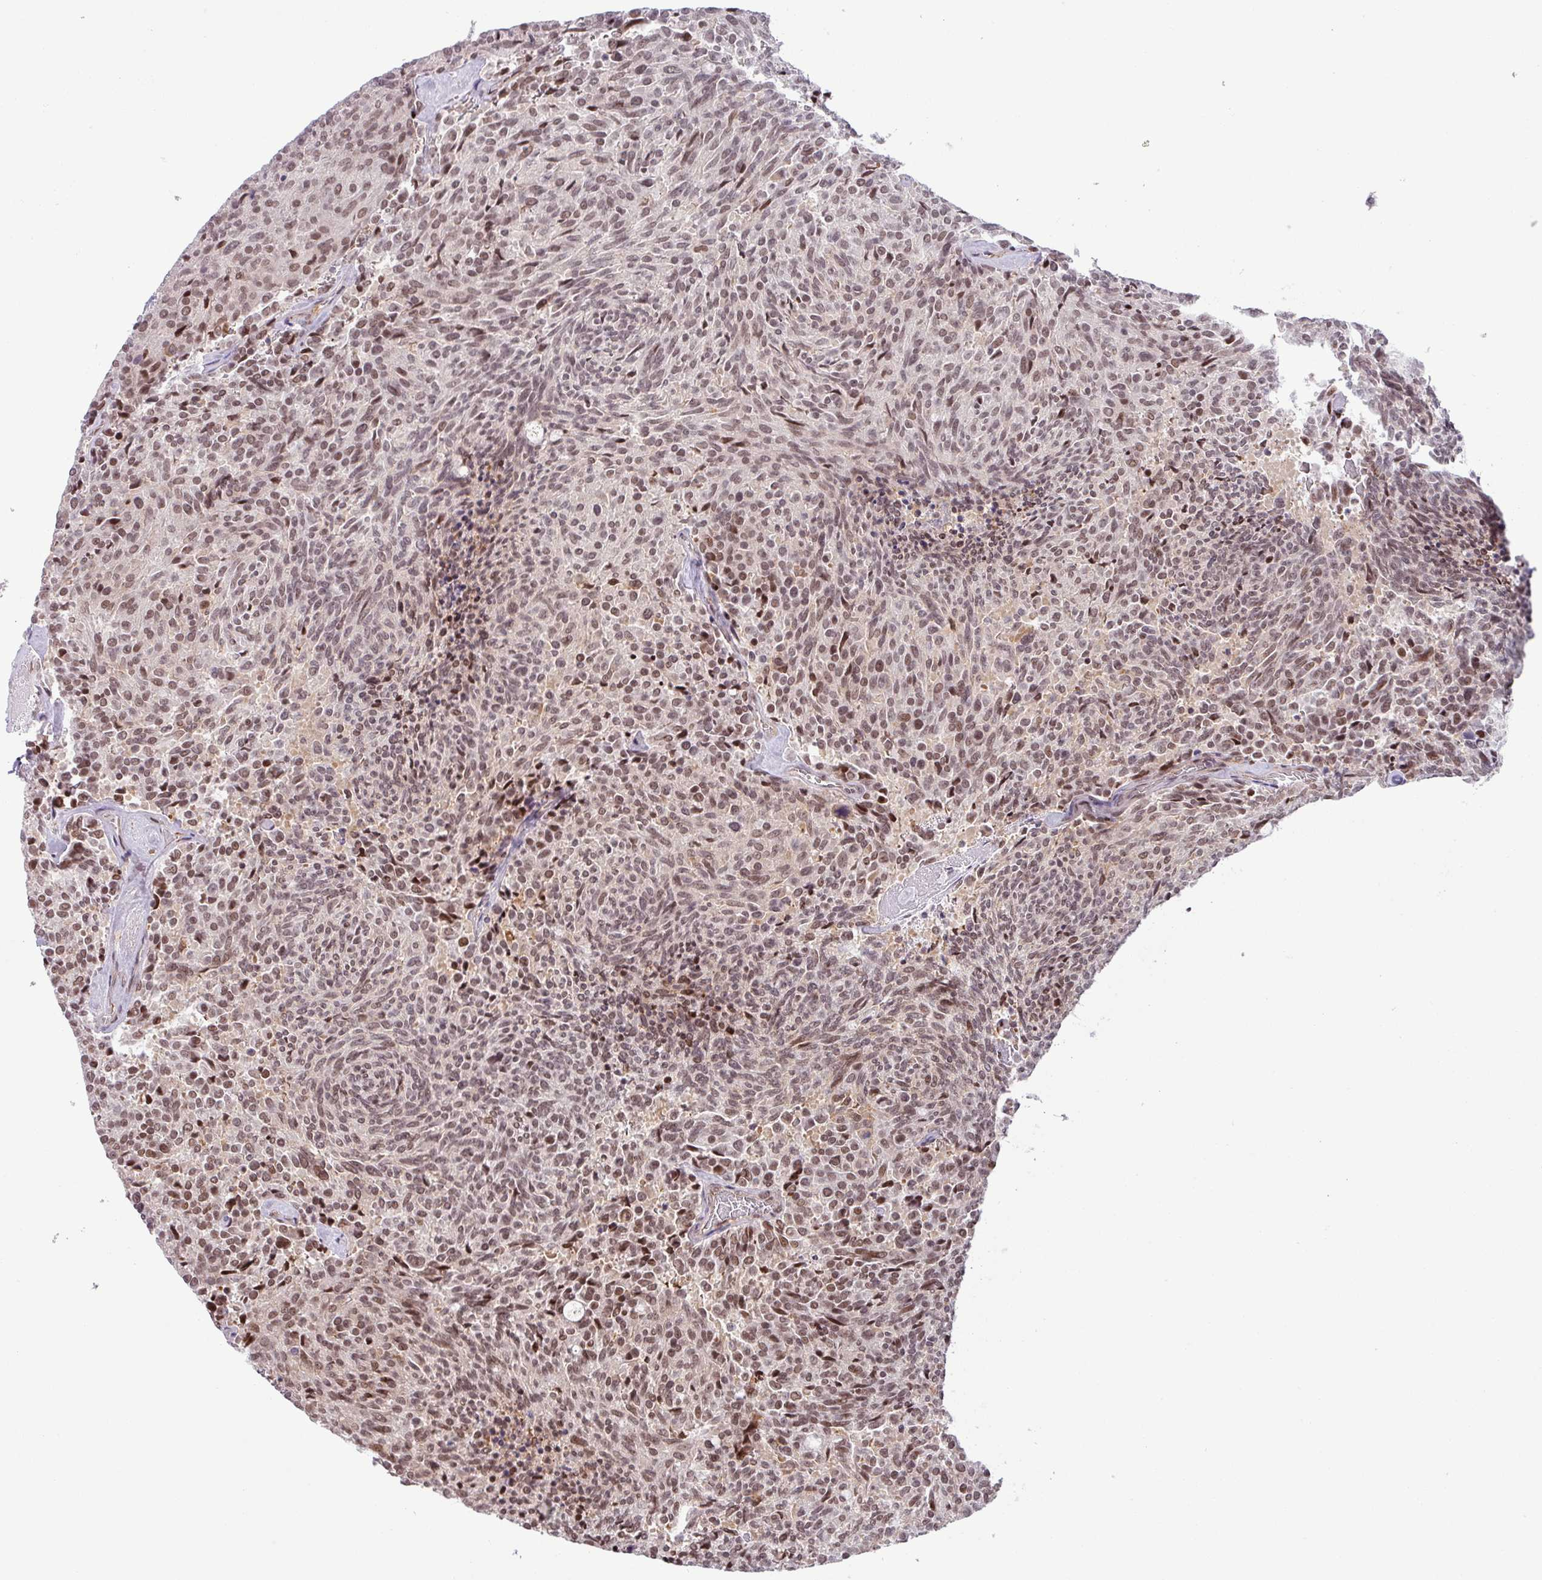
{"staining": {"intensity": "moderate", "quantity": ">75%", "location": "nuclear"}, "tissue": "carcinoid", "cell_type": "Tumor cells", "image_type": "cancer", "snomed": [{"axis": "morphology", "description": "Carcinoid, malignant, NOS"}, {"axis": "topography", "description": "Pancreas"}], "caption": "DAB (3,3'-diaminobenzidine) immunohistochemical staining of human carcinoid (malignant) exhibits moderate nuclear protein positivity in approximately >75% of tumor cells.", "gene": "PTPN20", "patient": {"sex": "female", "age": 54}}